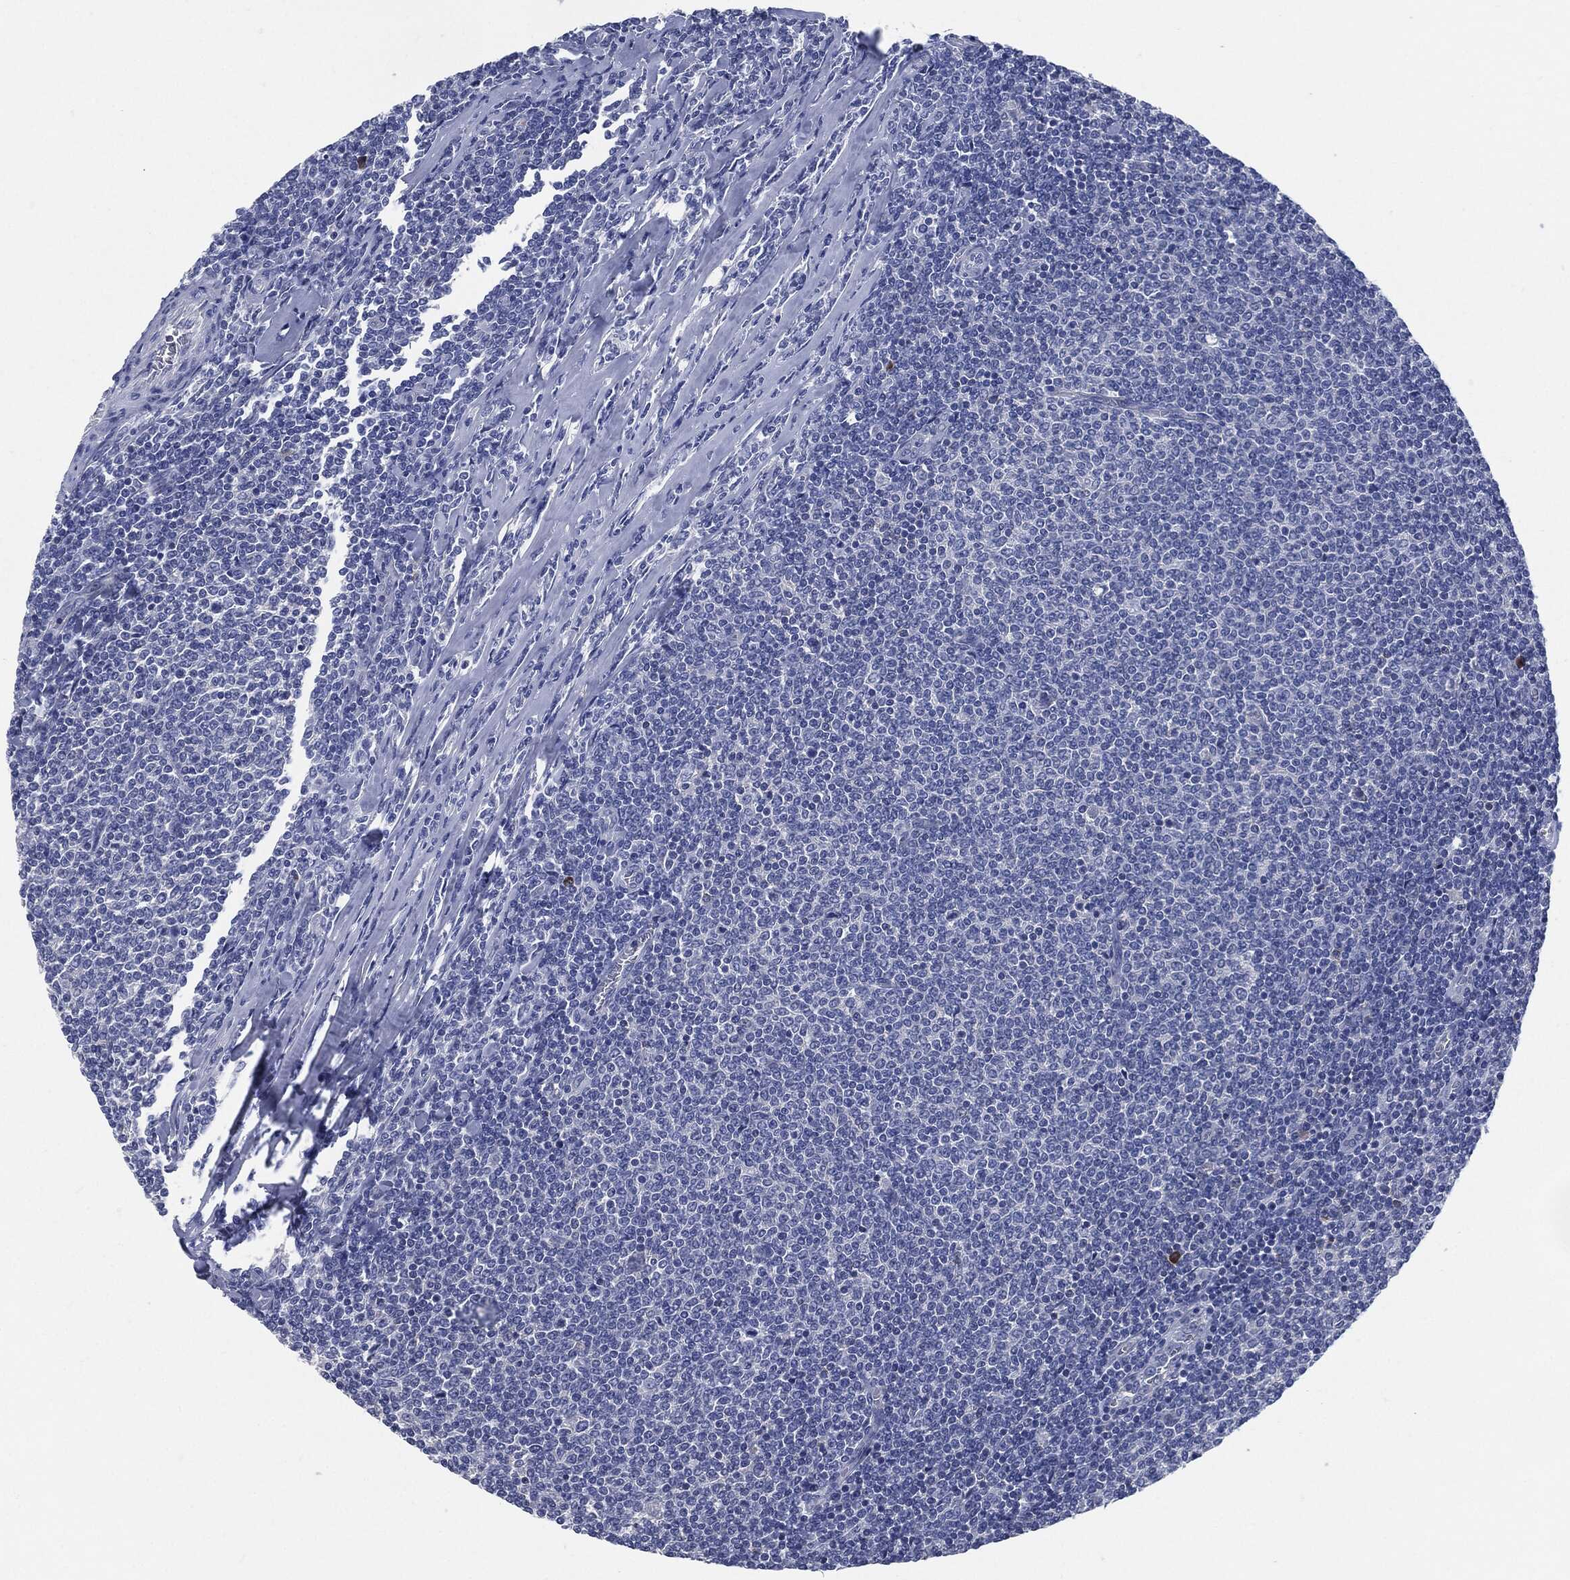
{"staining": {"intensity": "negative", "quantity": "none", "location": "none"}, "tissue": "lymphoma", "cell_type": "Tumor cells", "image_type": "cancer", "snomed": [{"axis": "morphology", "description": "Malignant lymphoma, non-Hodgkin's type, Low grade"}, {"axis": "topography", "description": "Lymph node"}], "caption": "Immunohistochemistry (IHC) of malignant lymphoma, non-Hodgkin's type (low-grade) reveals no expression in tumor cells.", "gene": "CD27", "patient": {"sex": "male", "age": 52}}